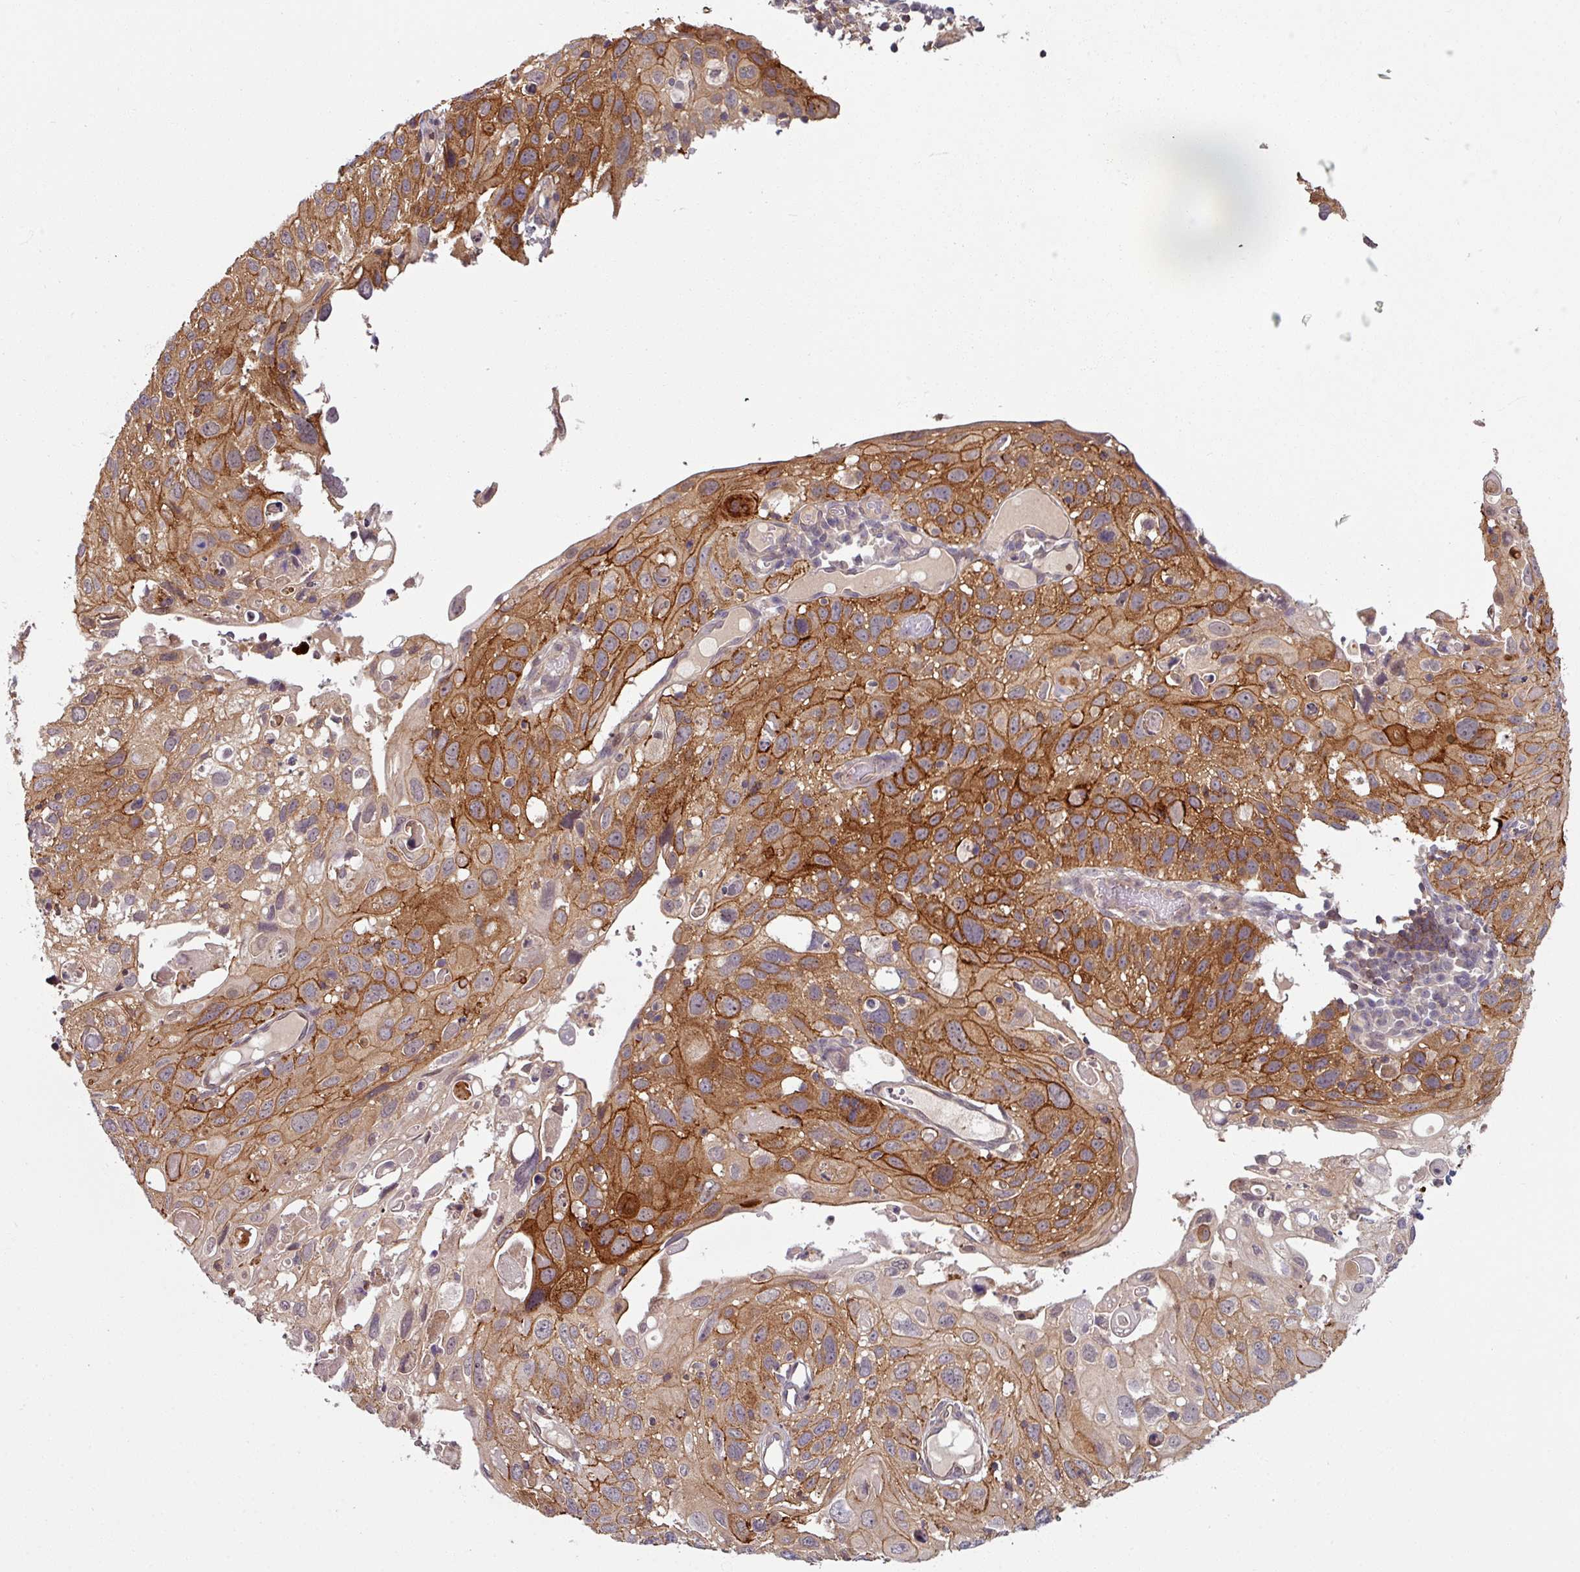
{"staining": {"intensity": "moderate", "quantity": ">75%", "location": "cytoplasmic/membranous"}, "tissue": "cervical cancer", "cell_type": "Tumor cells", "image_type": "cancer", "snomed": [{"axis": "morphology", "description": "Squamous cell carcinoma, NOS"}, {"axis": "topography", "description": "Cervix"}], "caption": "About >75% of tumor cells in cervical cancer display moderate cytoplasmic/membranous protein staining as visualized by brown immunohistochemical staining.", "gene": "TUSC3", "patient": {"sex": "female", "age": 70}}